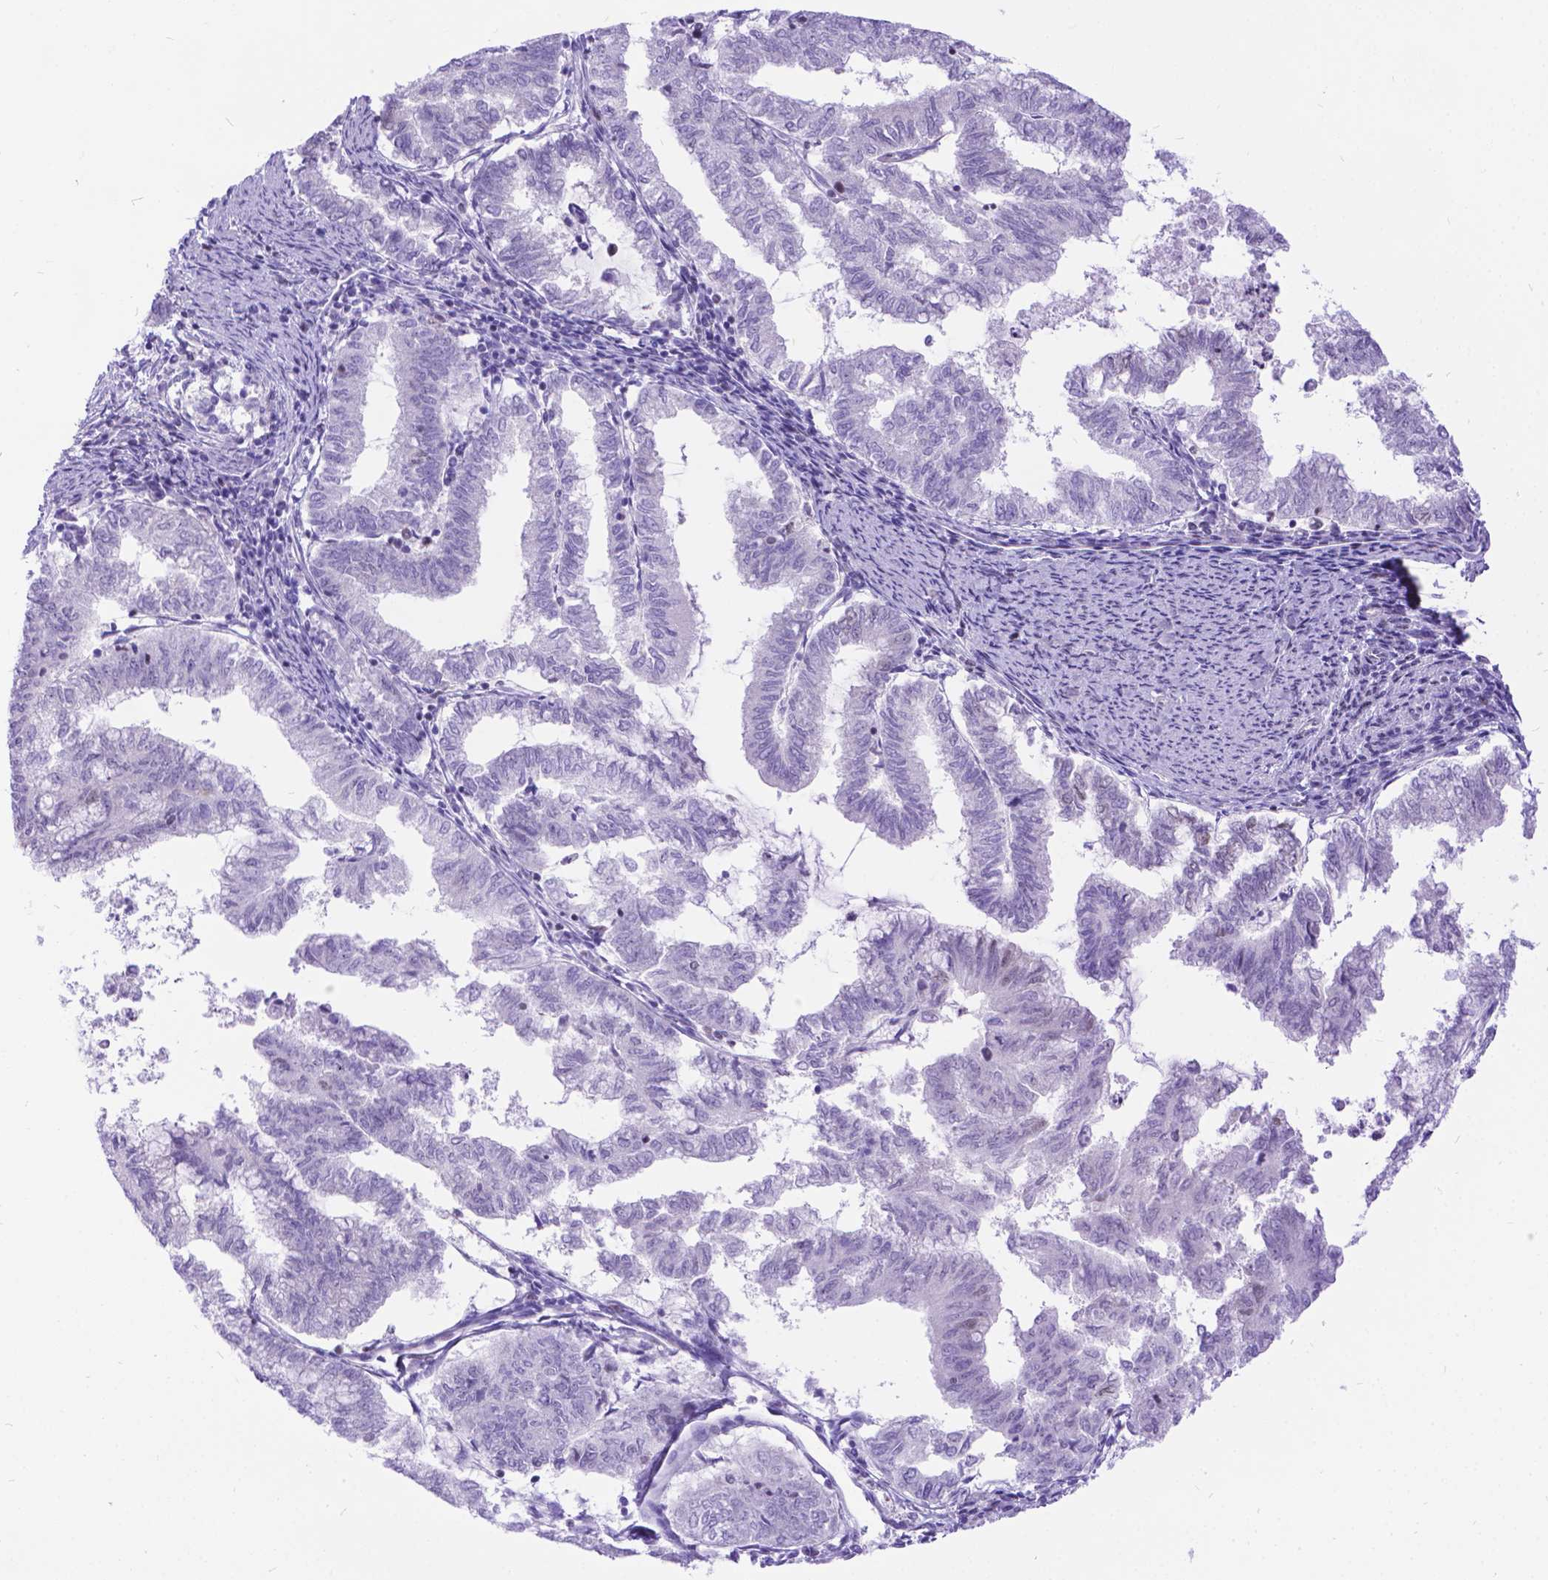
{"staining": {"intensity": "negative", "quantity": "none", "location": "none"}, "tissue": "endometrial cancer", "cell_type": "Tumor cells", "image_type": "cancer", "snomed": [{"axis": "morphology", "description": "Adenocarcinoma, NOS"}, {"axis": "topography", "description": "Endometrium"}], "caption": "Micrograph shows no protein positivity in tumor cells of endometrial cancer tissue.", "gene": "FAM124B", "patient": {"sex": "female", "age": 79}}